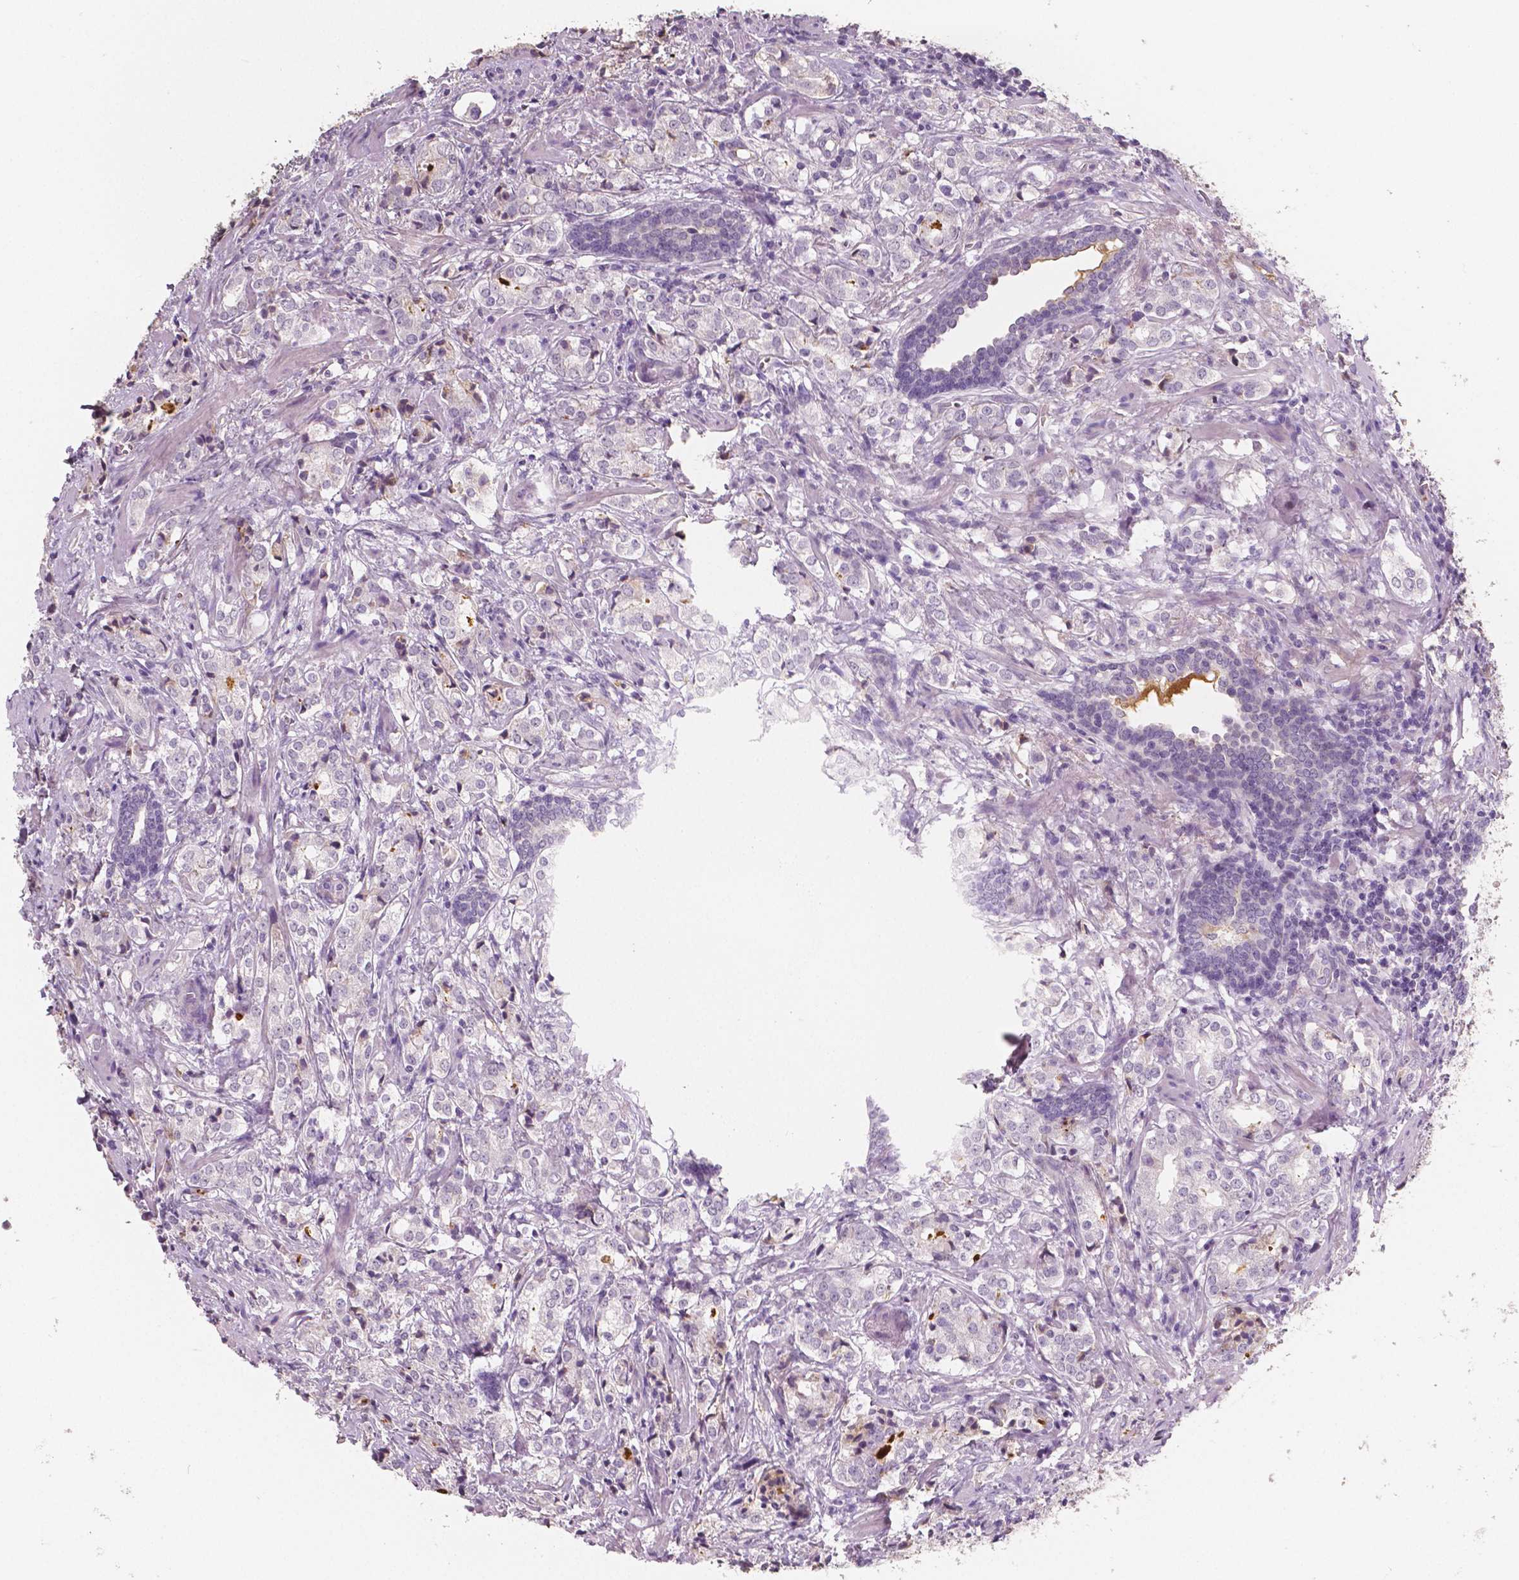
{"staining": {"intensity": "negative", "quantity": "none", "location": "none"}, "tissue": "prostate cancer", "cell_type": "Tumor cells", "image_type": "cancer", "snomed": [{"axis": "morphology", "description": "Adenocarcinoma, NOS"}, {"axis": "topography", "description": "Prostate and seminal vesicle, NOS"}], "caption": "Tumor cells show no significant expression in adenocarcinoma (prostate).", "gene": "APOA4", "patient": {"sex": "male", "age": 63}}